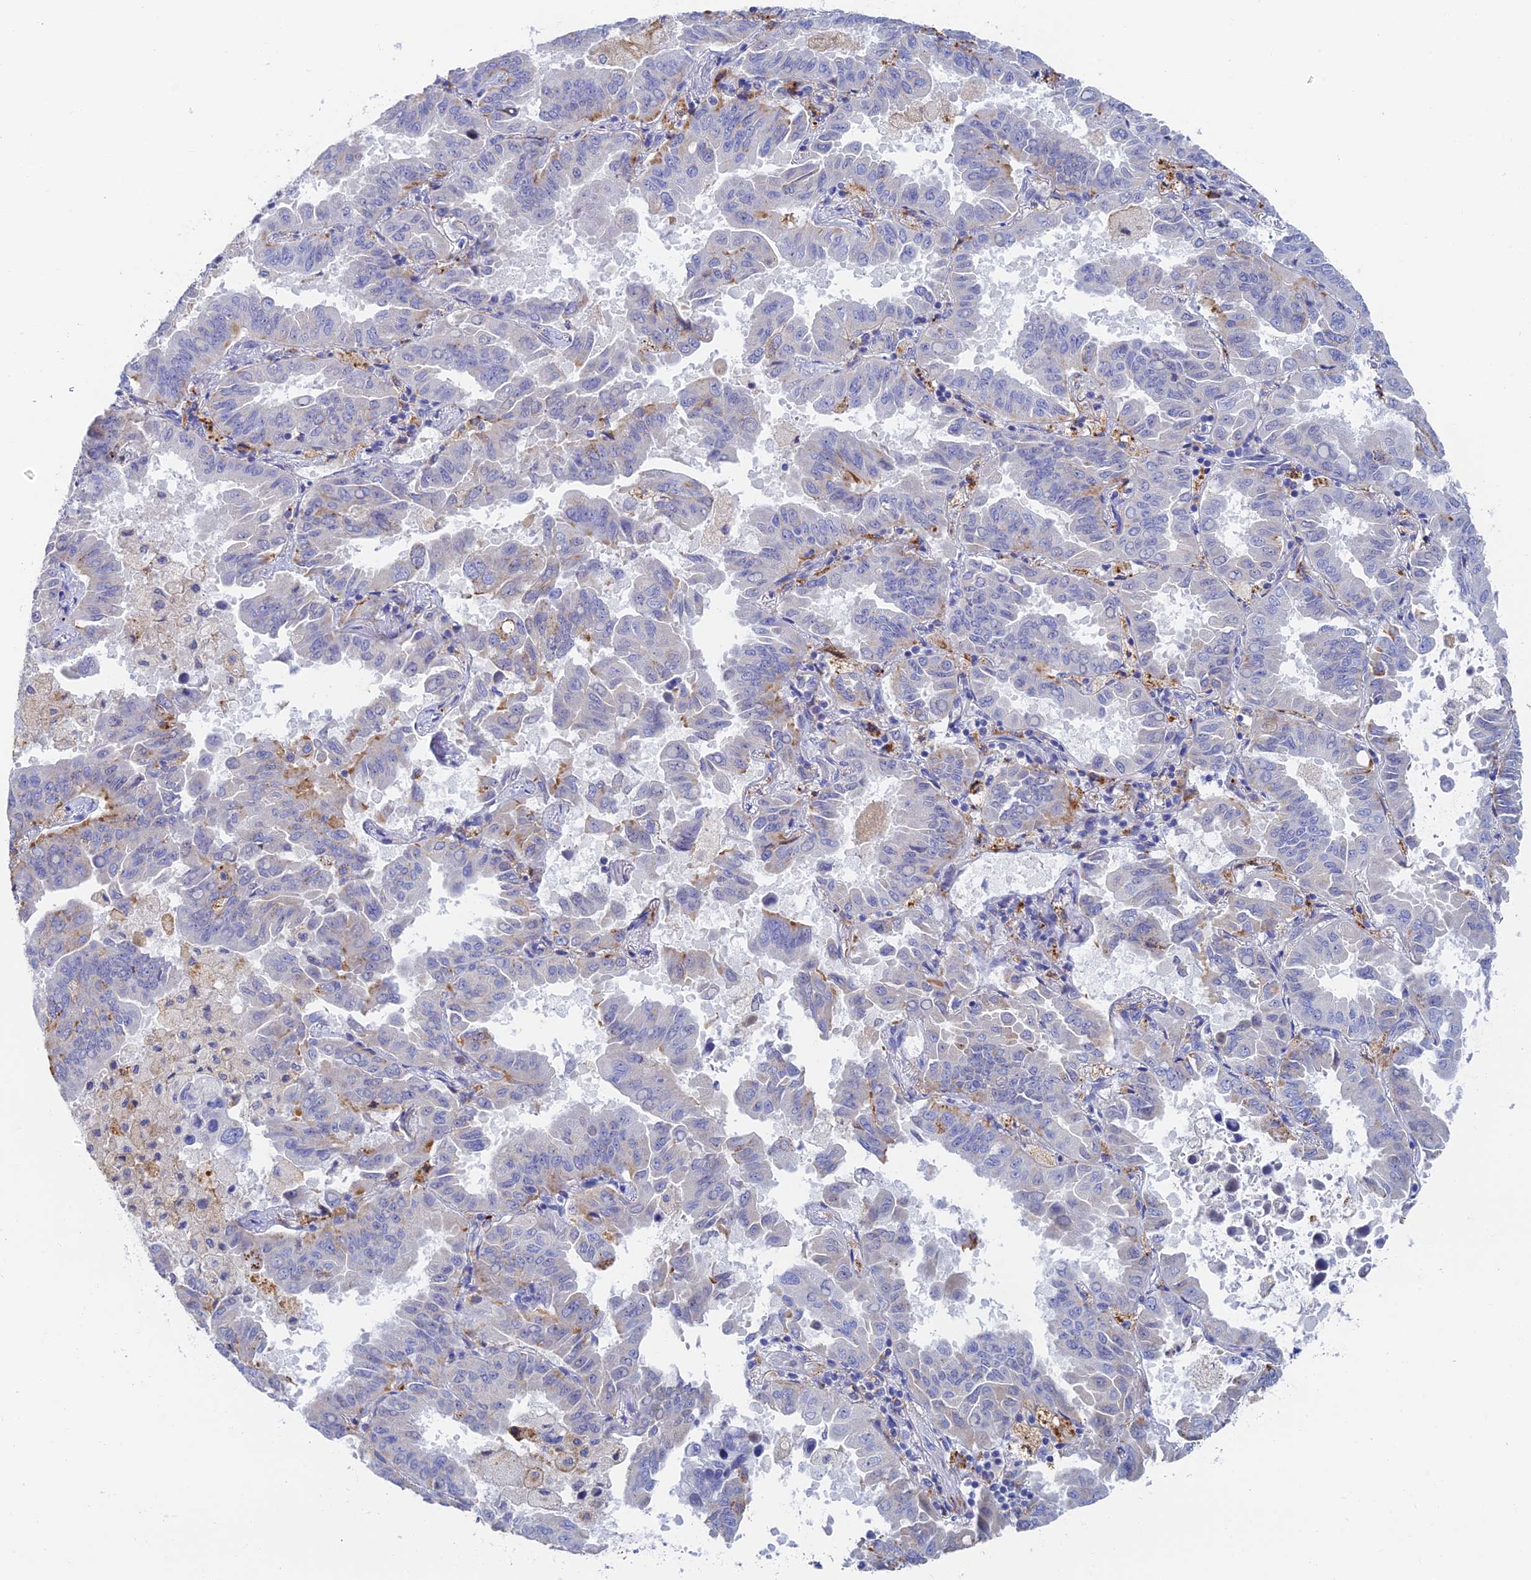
{"staining": {"intensity": "negative", "quantity": "none", "location": "none"}, "tissue": "lung cancer", "cell_type": "Tumor cells", "image_type": "cancer", "snomed": [{"axis": "morphology", "description": "Adenocarcinoma, NOS"}, {"axis": "topography", "description": "Lung"}], "caption": "Immunohistochemistry photomicrograph of neoplastic tissue: human adenocarcinoma (lung) stained with DAB (3,3'-diaminobenzidine) reveals no significant protein expression in tumor cells.", "gene": "RPGRIP1L", "patient": {"sex": "male", "age": 64}}